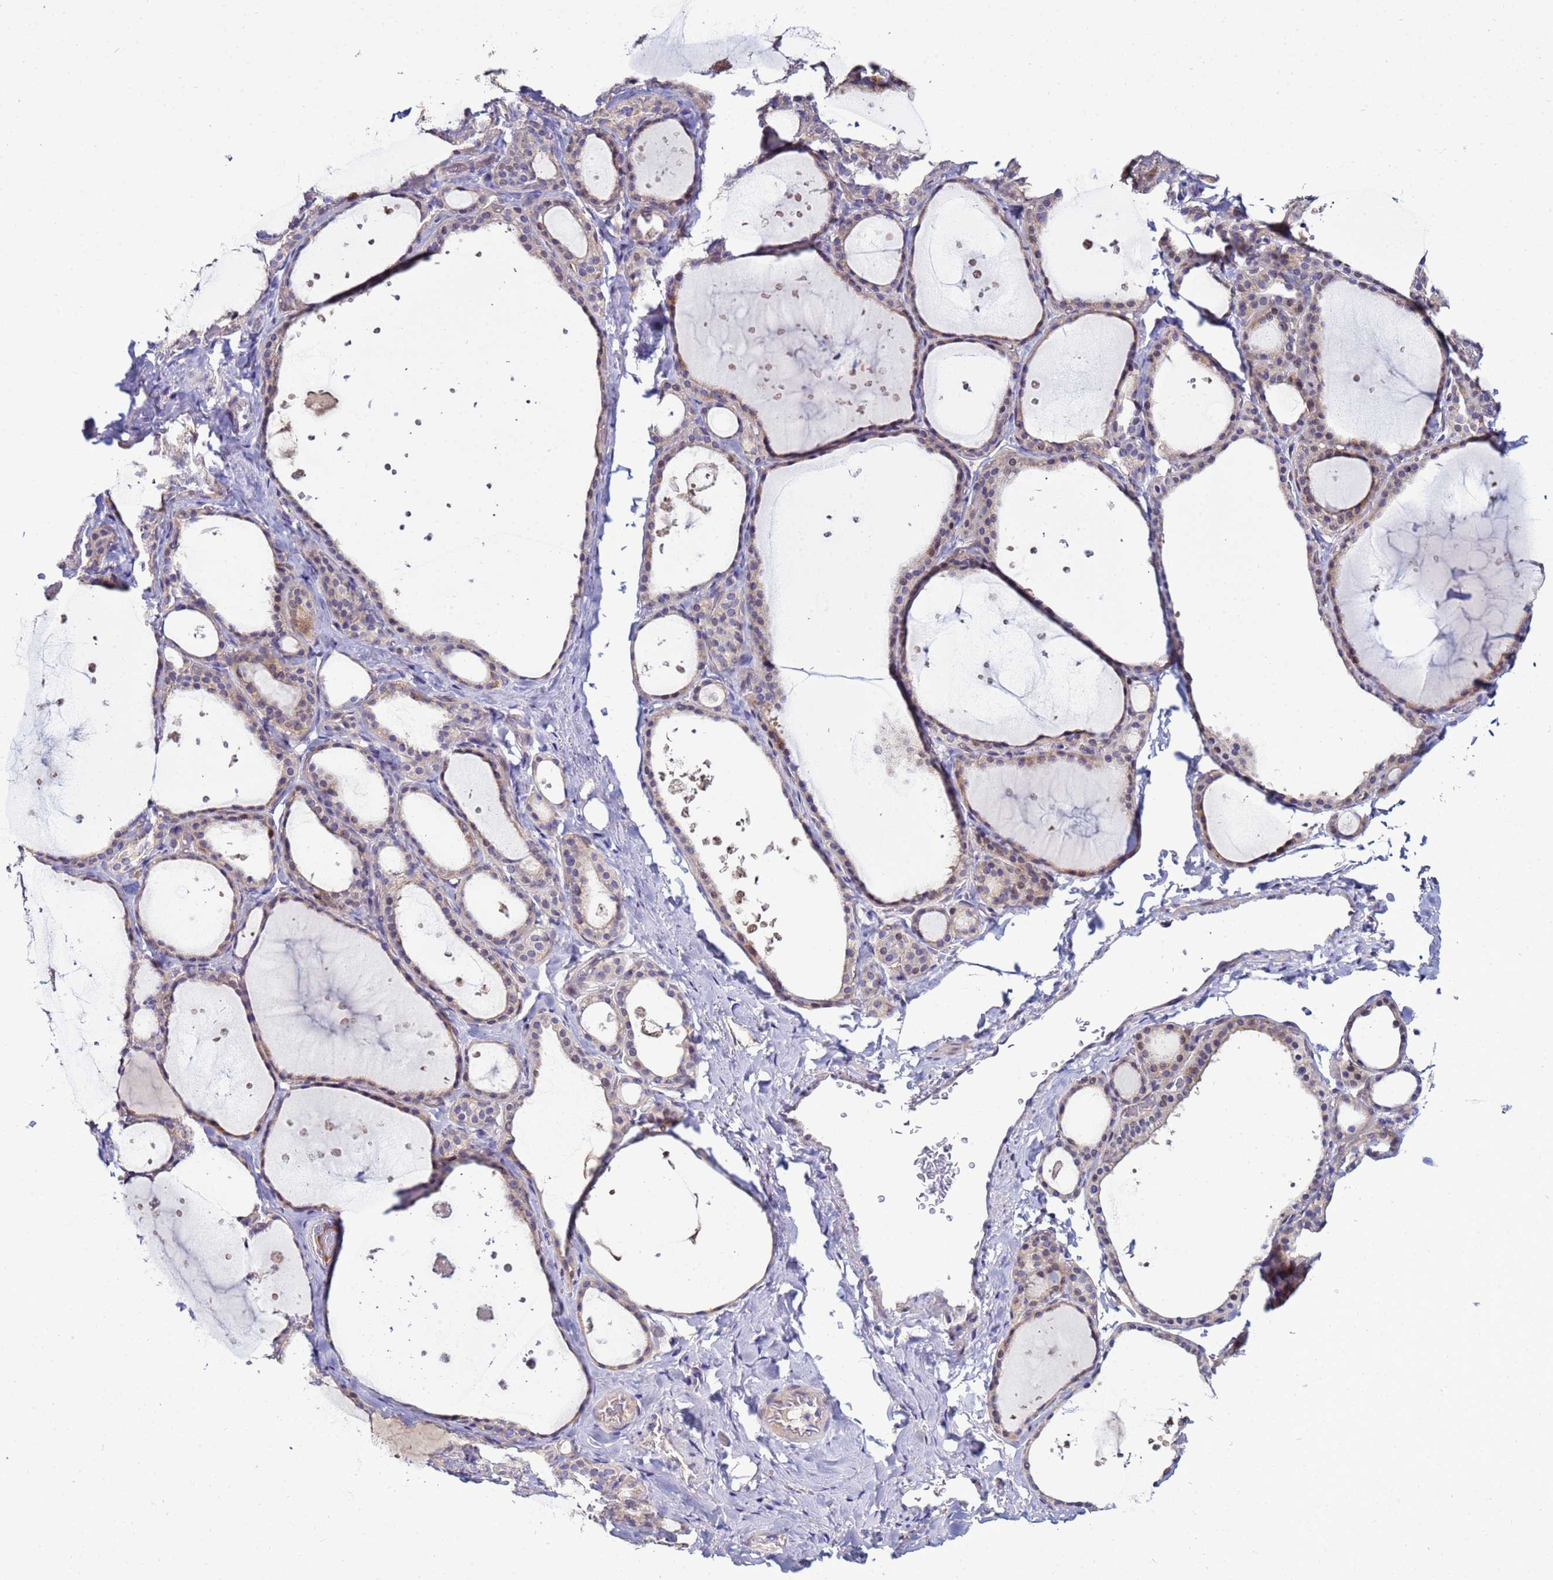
{"staining": {"intensity": "weak", "quantity": "25%-75%", "location": "cytoplasmic/membranous"}, "tissue": "thyroid gland", "cell_type": "Glandular cells", "image_type": "normal", "snomed": [{"axis": "morphology", "description": "Normal tissue, NOS"}, {"axis": "topography", "description": "Thyroid gland"}], "caption": "This is a photomicrograph of IHC staining of benign thyroid gland, which shows weak staining in the cytoplasmic/membranous of glandular cells.", "gene": "NOL8", "patient": {"sex": "female", "age": 44}}